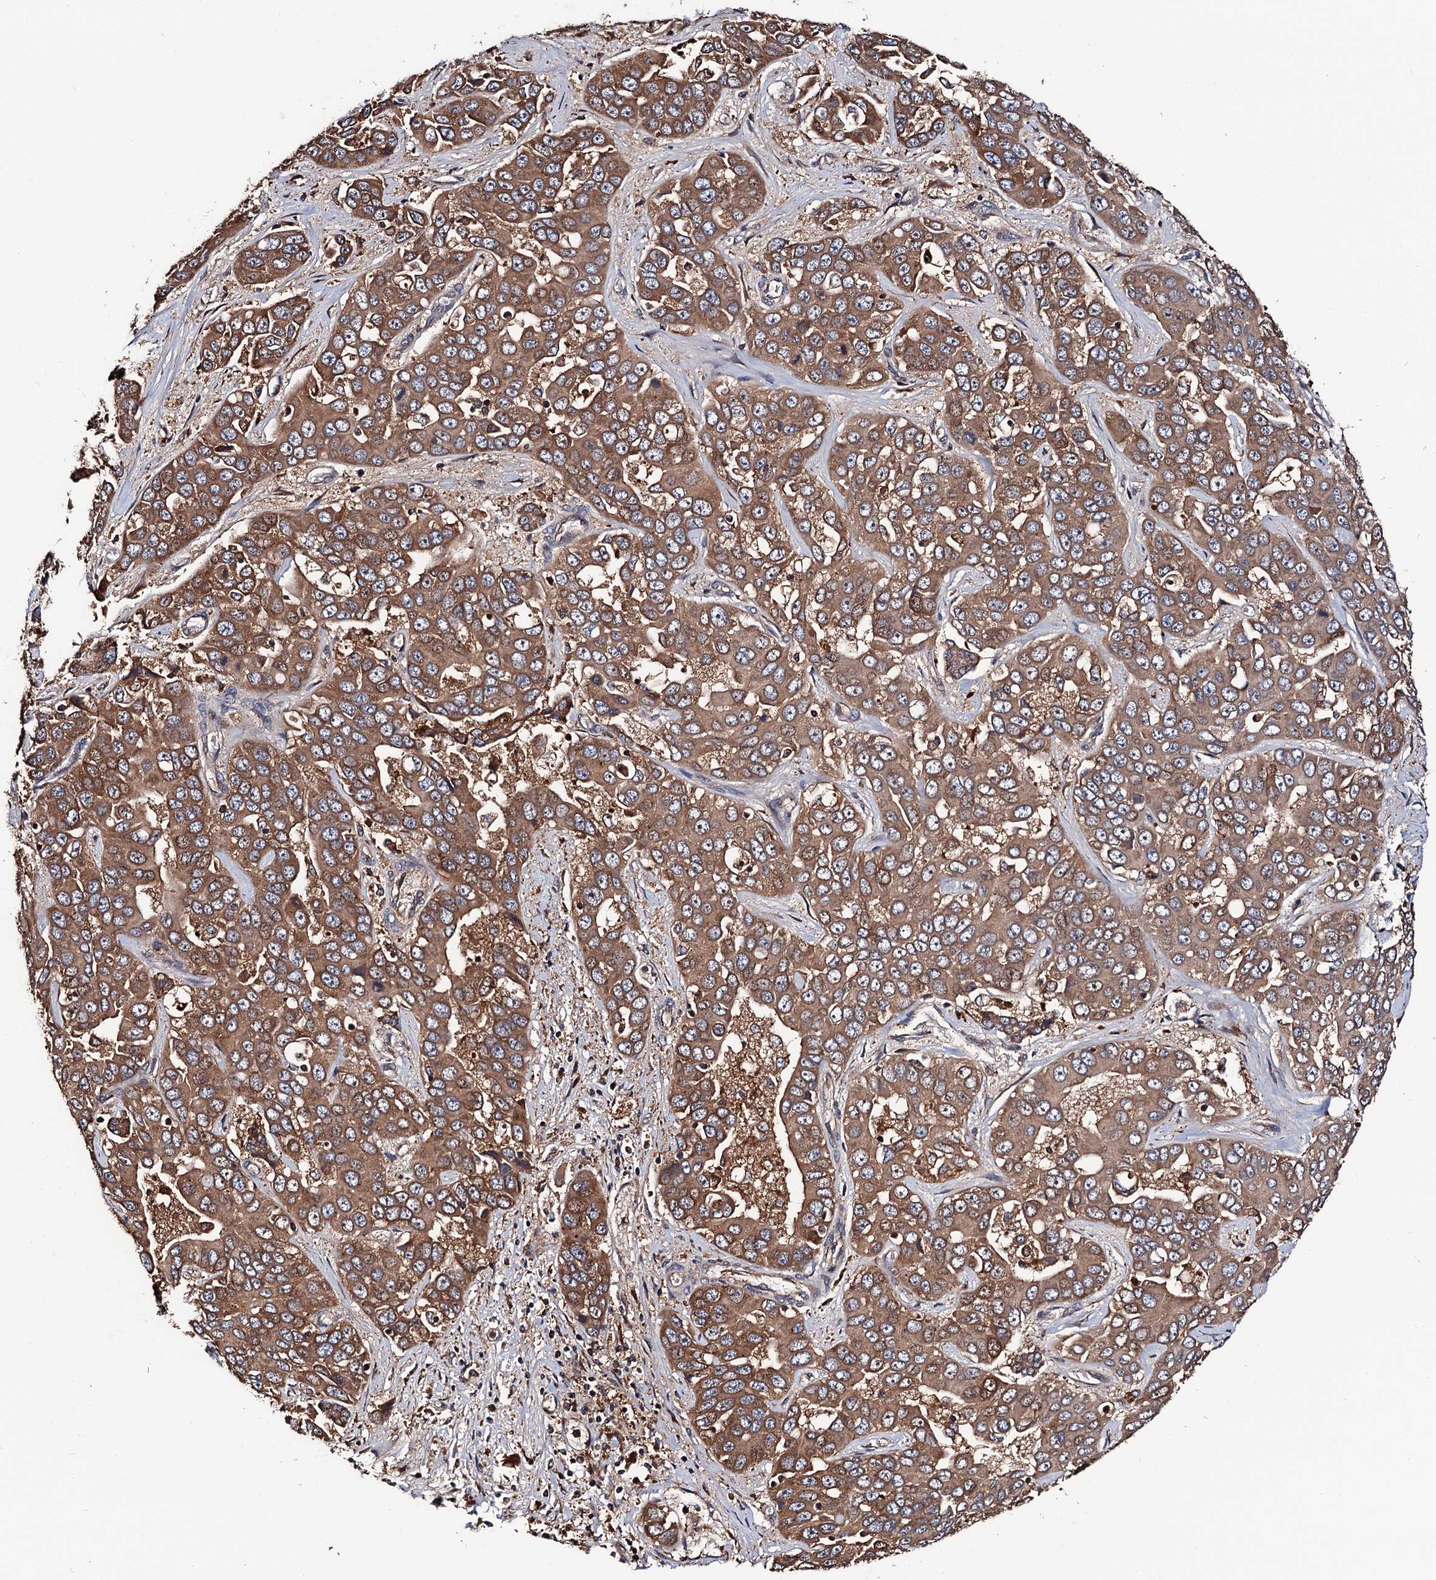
{"staining": {"intensity": "moderate", "quantity": ">75%", "location": "cytoplasmic/membranous"}, "tissue": "liver cancer", "cell_type": "Tumor cells", "image_type": "cancer", "snomed": [{"axis": "morphology", "description": "Cholangiocarcinoma"}, {"axis": "topography", "description": "Liver"}], "caption": "Brown immunohistochemical staining in cholangiocarcinoma (liver) reveals moderate cytoplasmic/membranous staining in approximately >75% of tumor cells.", "gene": "RGS11", "patient": {"sex": "female", "age": 52}}